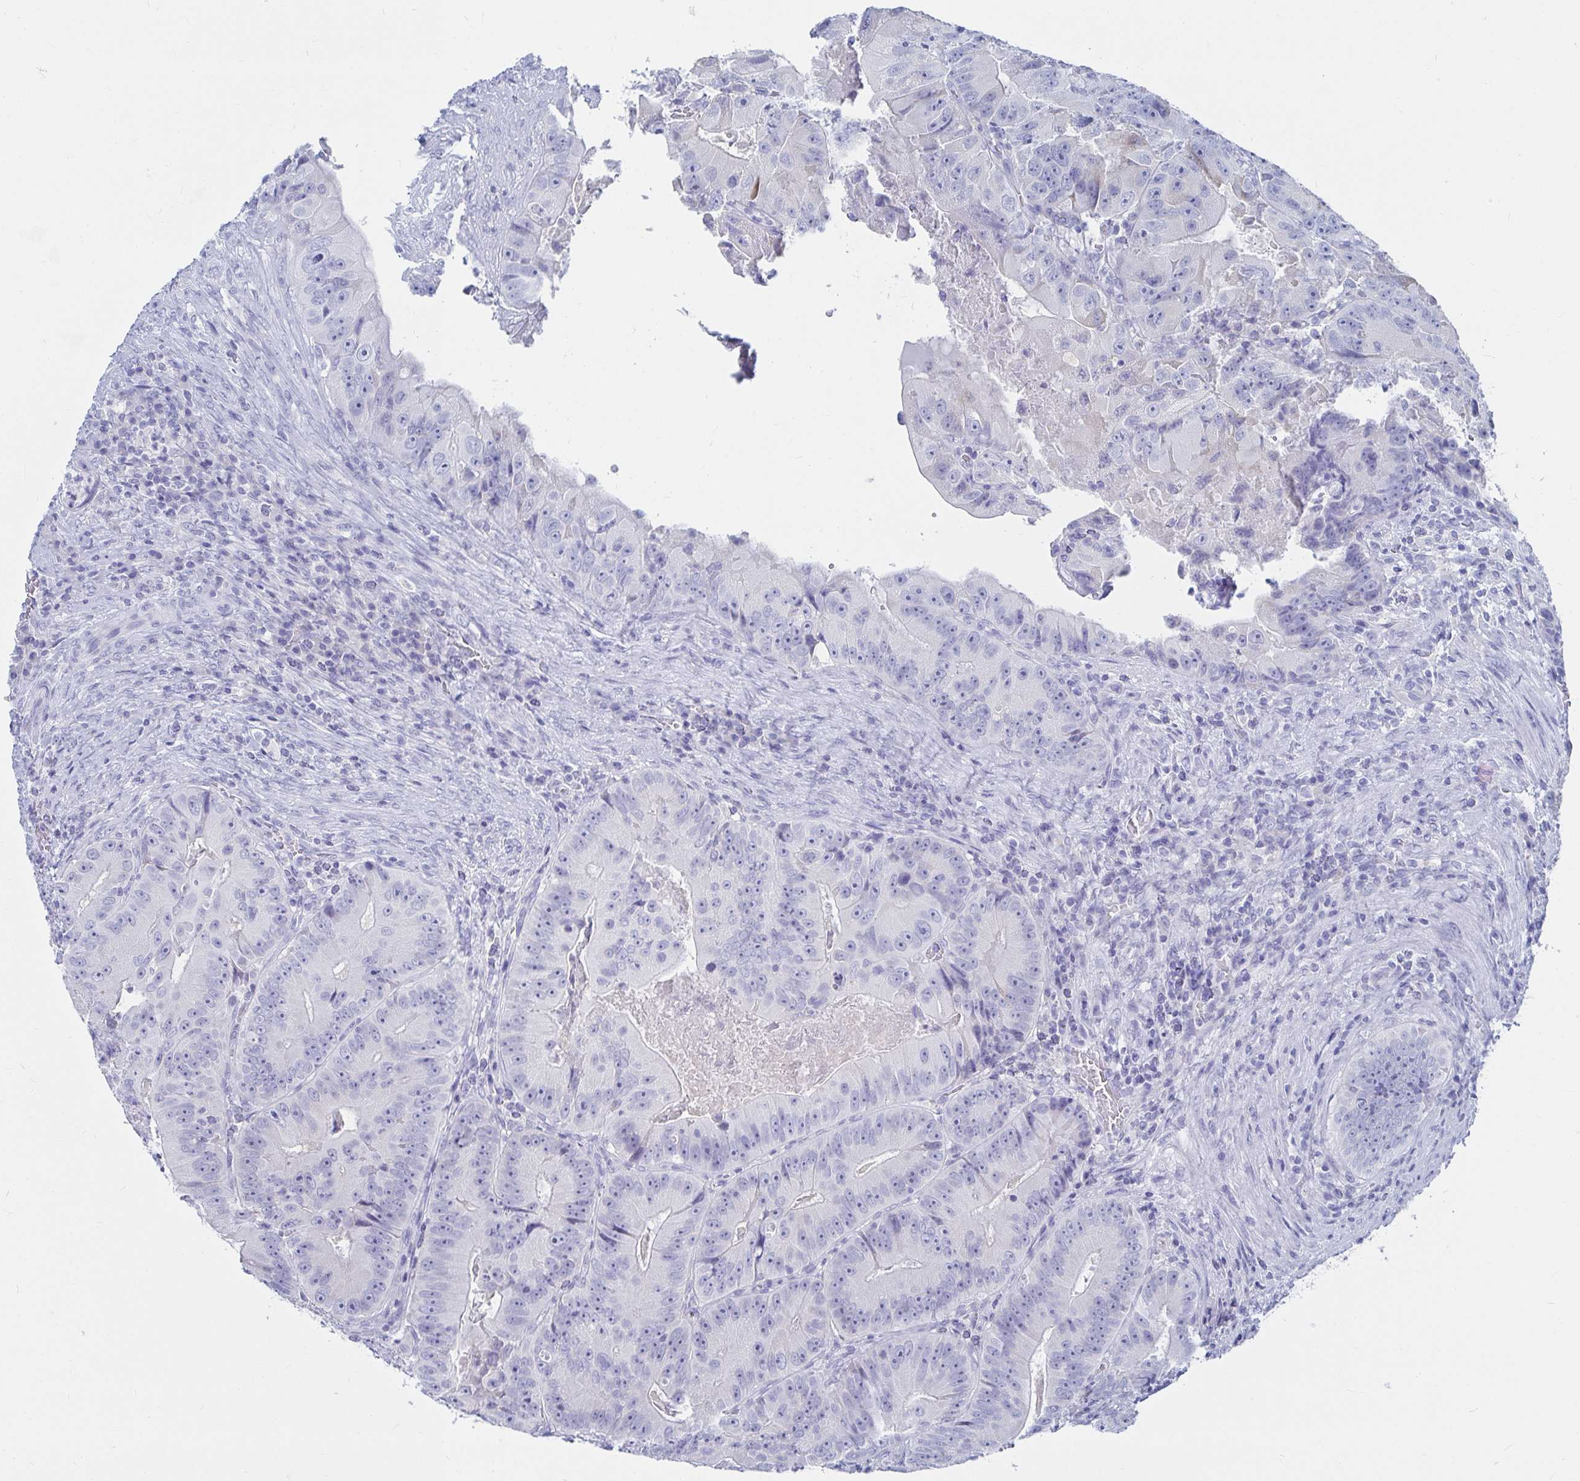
{"staining": {"intensity": "negative", "quantity": "none", "location": "none"}, "tissue": "colorectal cancer", "cell_type": "Tumor cells", "image_type": "cancer", "snomed": [{"axis": "morphology", "description": "Adenocarcinoma, NOS"}, {"axis": "topography", "description": "Colon"}], "caption": "An immunohistochemistry image of adenocarcinoma (colorectal) is shown. There is no staining in tumor cells of adenocarcinoma (colorectal). (IHC, brightfield microscopy, high magnification).", "gene": "CA9", "patient": {"sex": "female", "age": 86}}